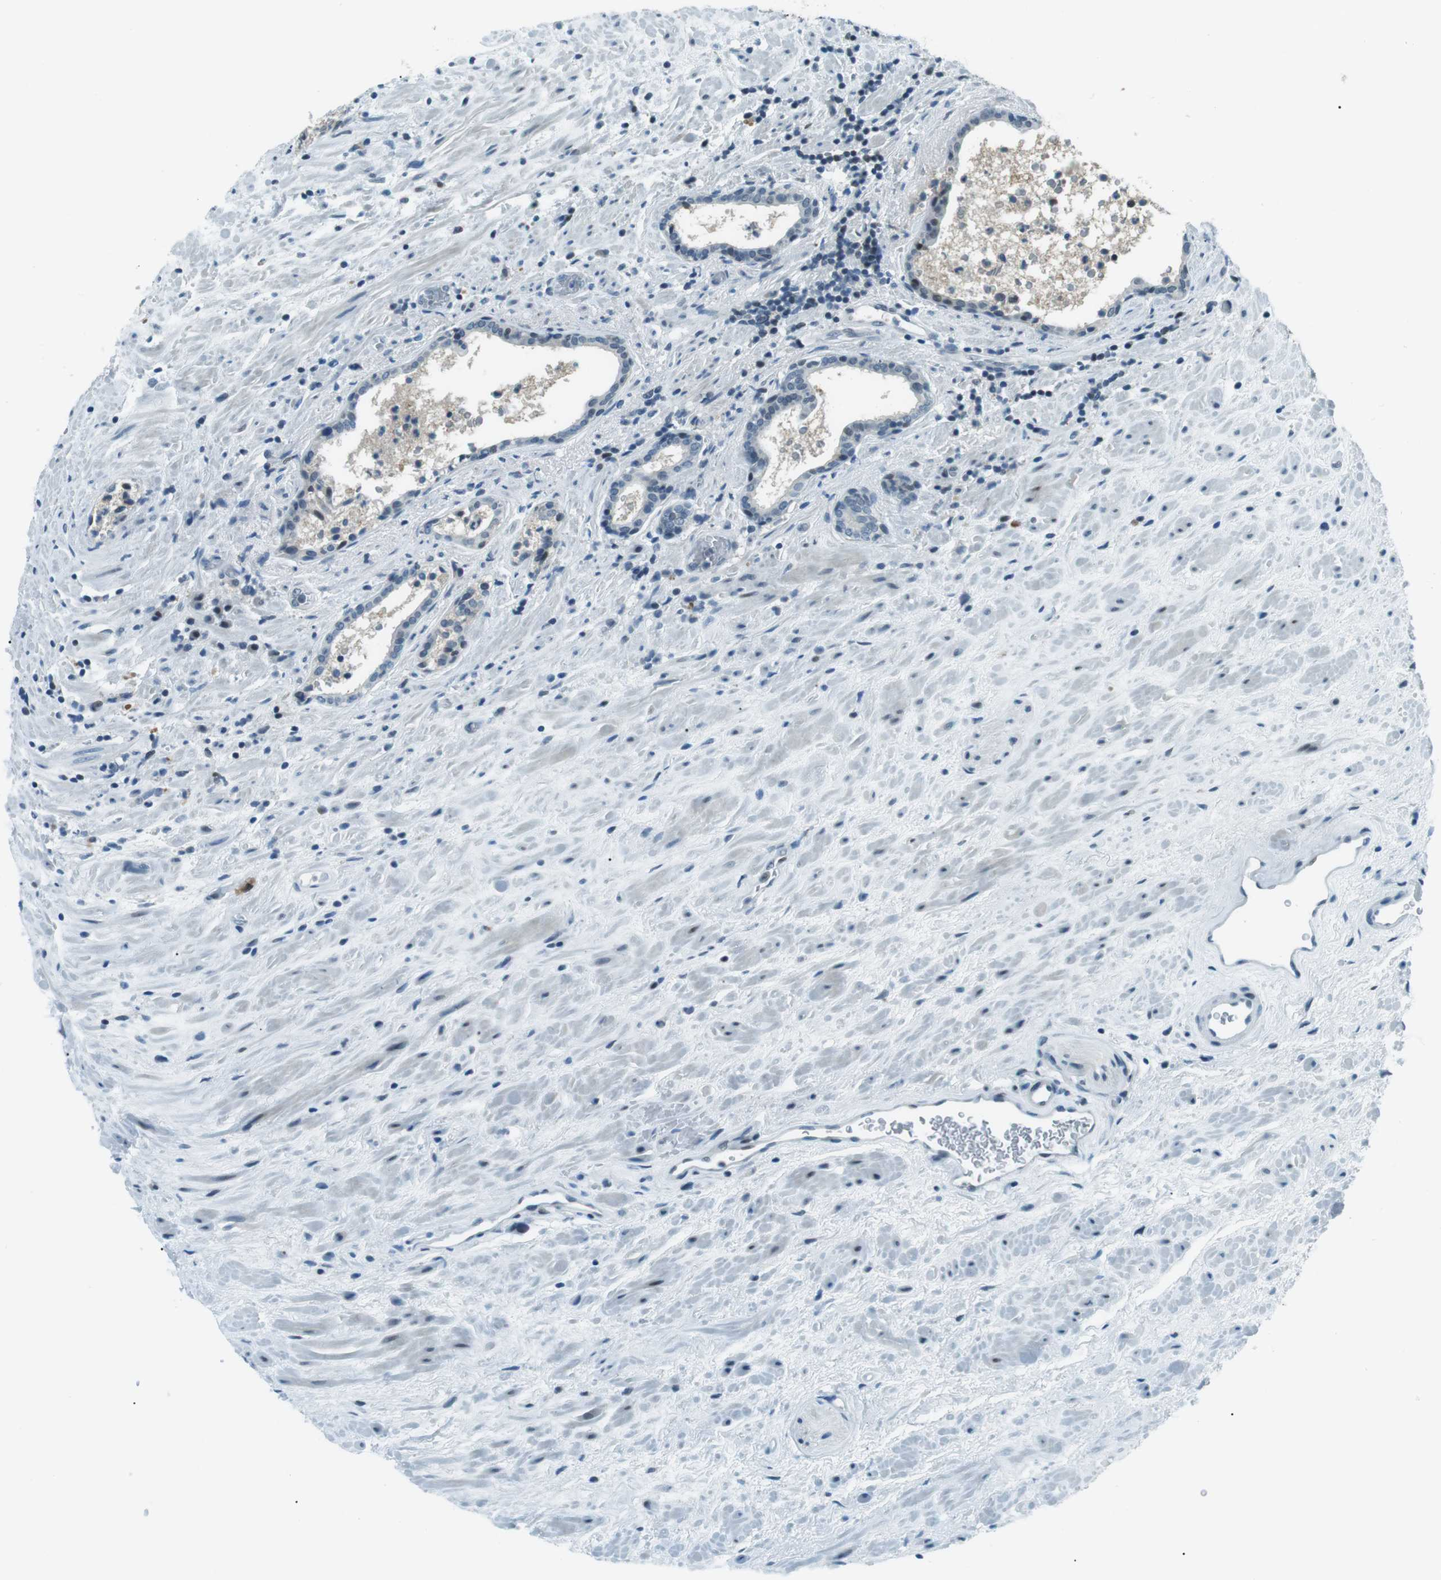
{"staining": {"intensity": "moderate", "quantity": "25%-75%", "location": "cytoplasmic/membranous"}, "tissue": "prostate cancer", "cell_type": "Tumor cells", "image_type": "cancer", "snomed": [{"axis": "morphology", "description": "Adenocarcinoma, High grade"}, {"axis": "topography", "description": "Prostate"}], "caption": "The image exhibits a brown stain indicating the presence of a protein in the cytoplasmic/membranous of tumor cells in prostate cancer. Nuclei are stained in blue.", "gene": "PJA1", "patient": {"sex": "male", "age": 71}}